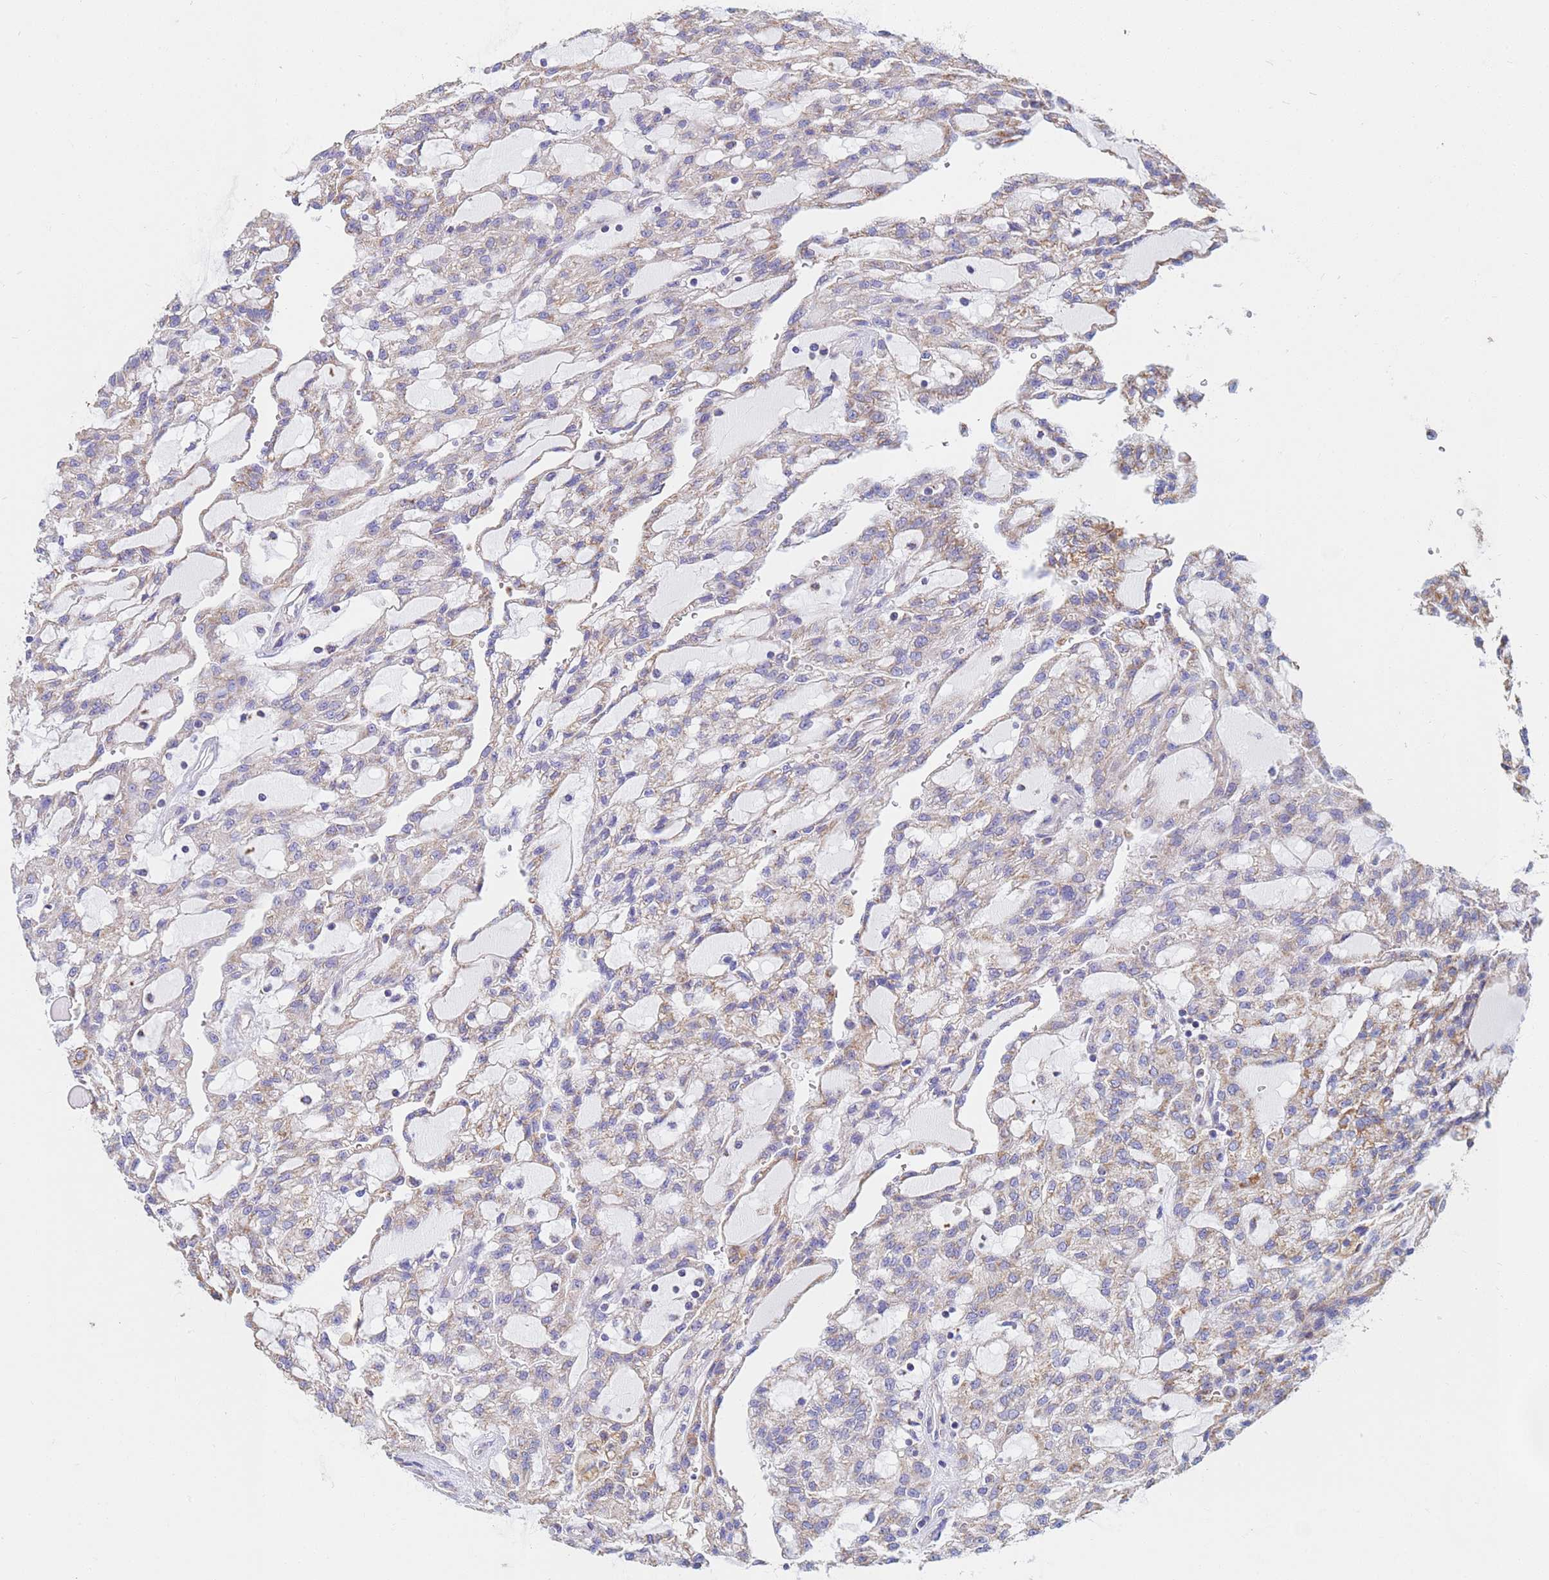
{"staining": {"intensity": "weak", "quantity": "25%-75%", "location": "cytoplasmic/membranous"}, "tissue": "renal cancer", "cell_type": "Tumor cells", "image_type": "cancer", "snomed": [{"axis": "morphology", "description": "Adenocarcinoma, NOS"}, {"axis": "topography", "description": "Kidney"}], "caption": "Immunohistochemical staining of human renal cancer shows low levels of weak cytoplasmic/membranous protein staining in about 25%-75% of tumor cells.", "gene": "UQCRH", "patient": {"sex": "male", "age": 63}}